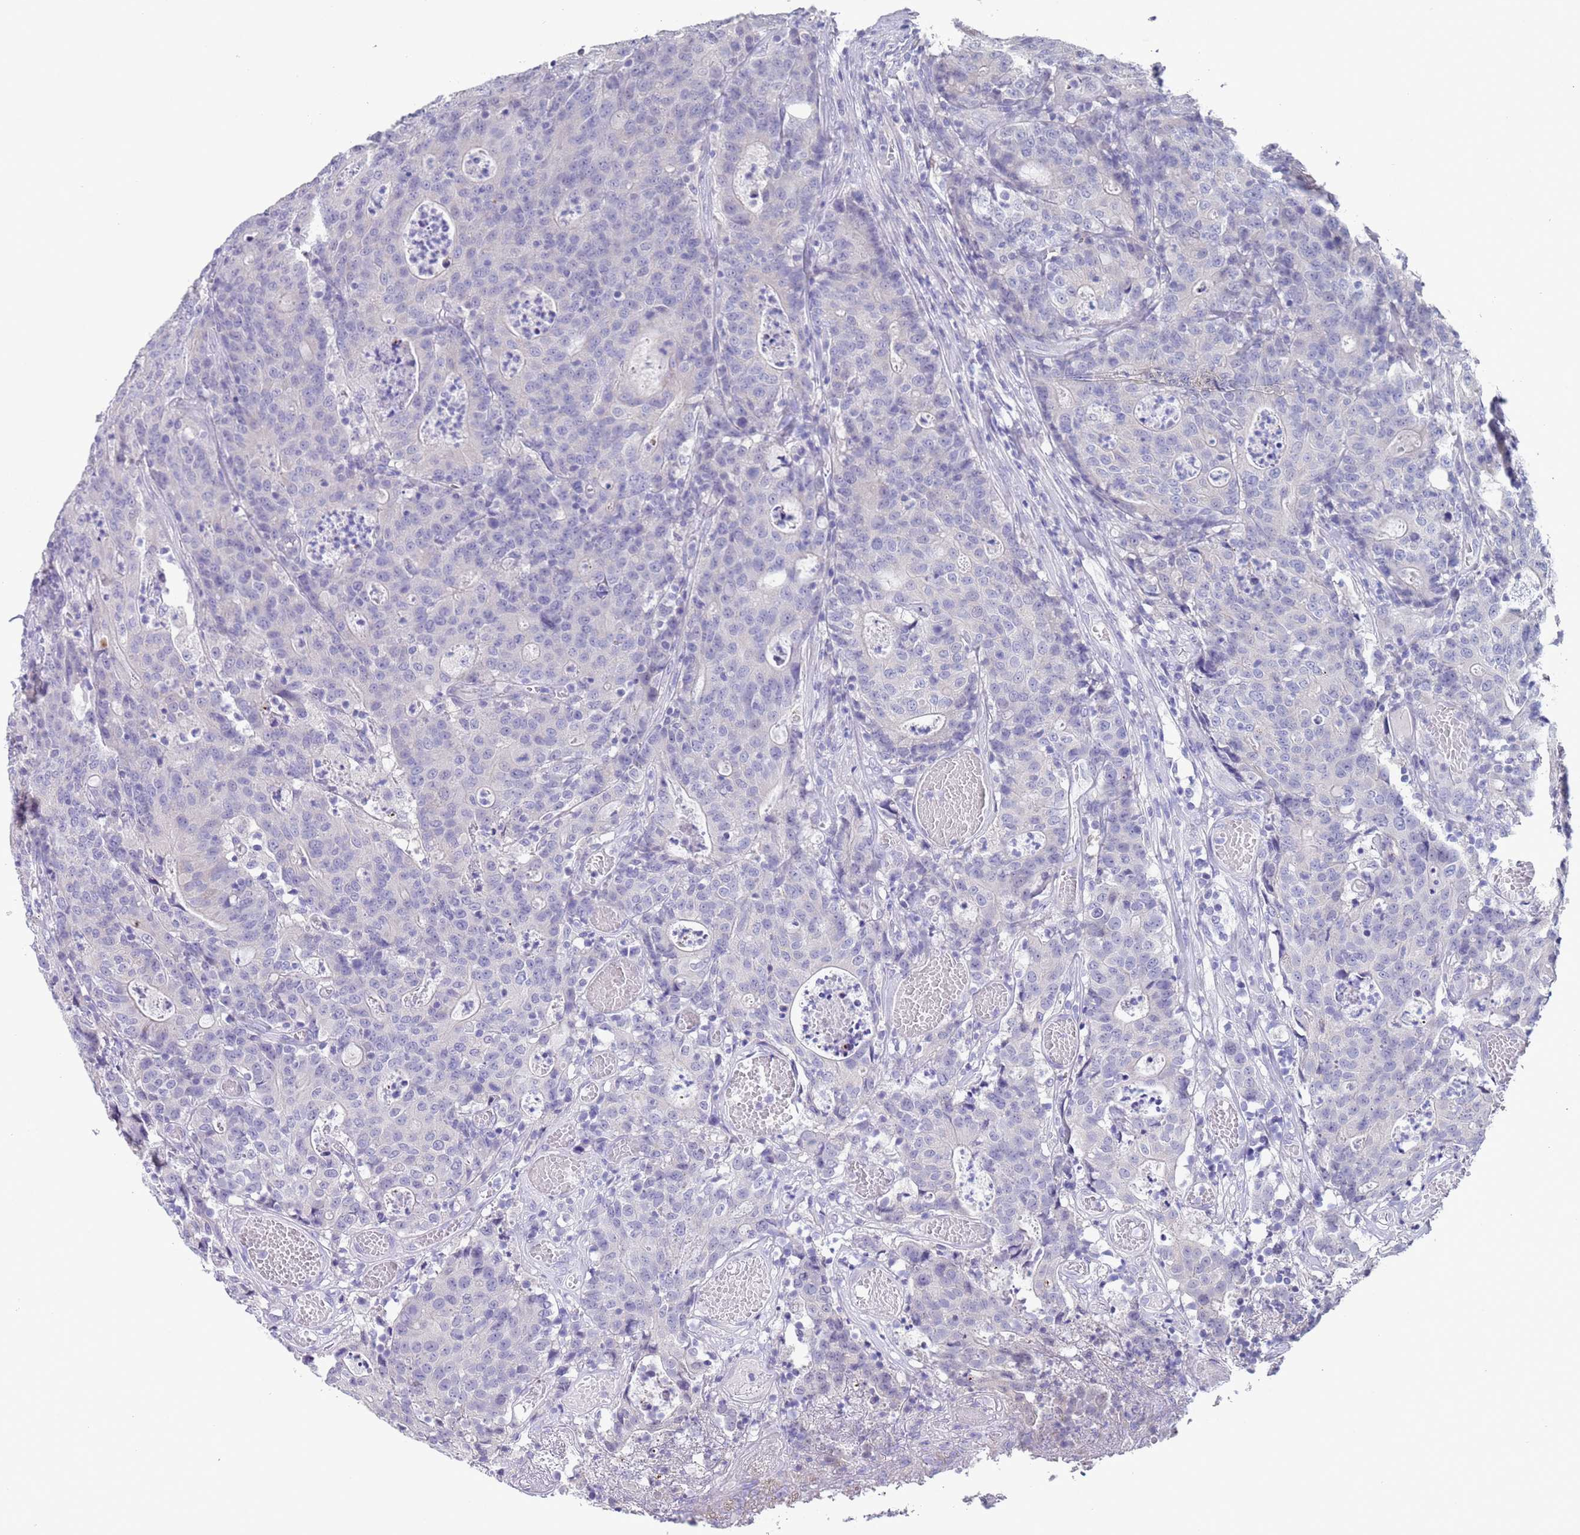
{"staining": {"intensity": "negative", "quantity": "none", "location": "none"}, "tissue": "colorectal cancer", "cell_type": "Tumor cells", "image_type": "cancer", "snomed": [{"axis": "morphology", "description": "Adenocarcinoma, NOS"}, {"axis": "topography", "description": "Colon"}], "caption": "Tumor cells are negative for protein expression in human colorectal cancer (adenocarcinoma). (Stains: DAB (3,3'-diaminobenzidine) immunohistochemistry (IHC) with hematoxylin counter stain, Microscopy: brightfield microscopy at high magnification).", "gene": "SPIRE2", "patient": {"sex": "male", "age": 83}}